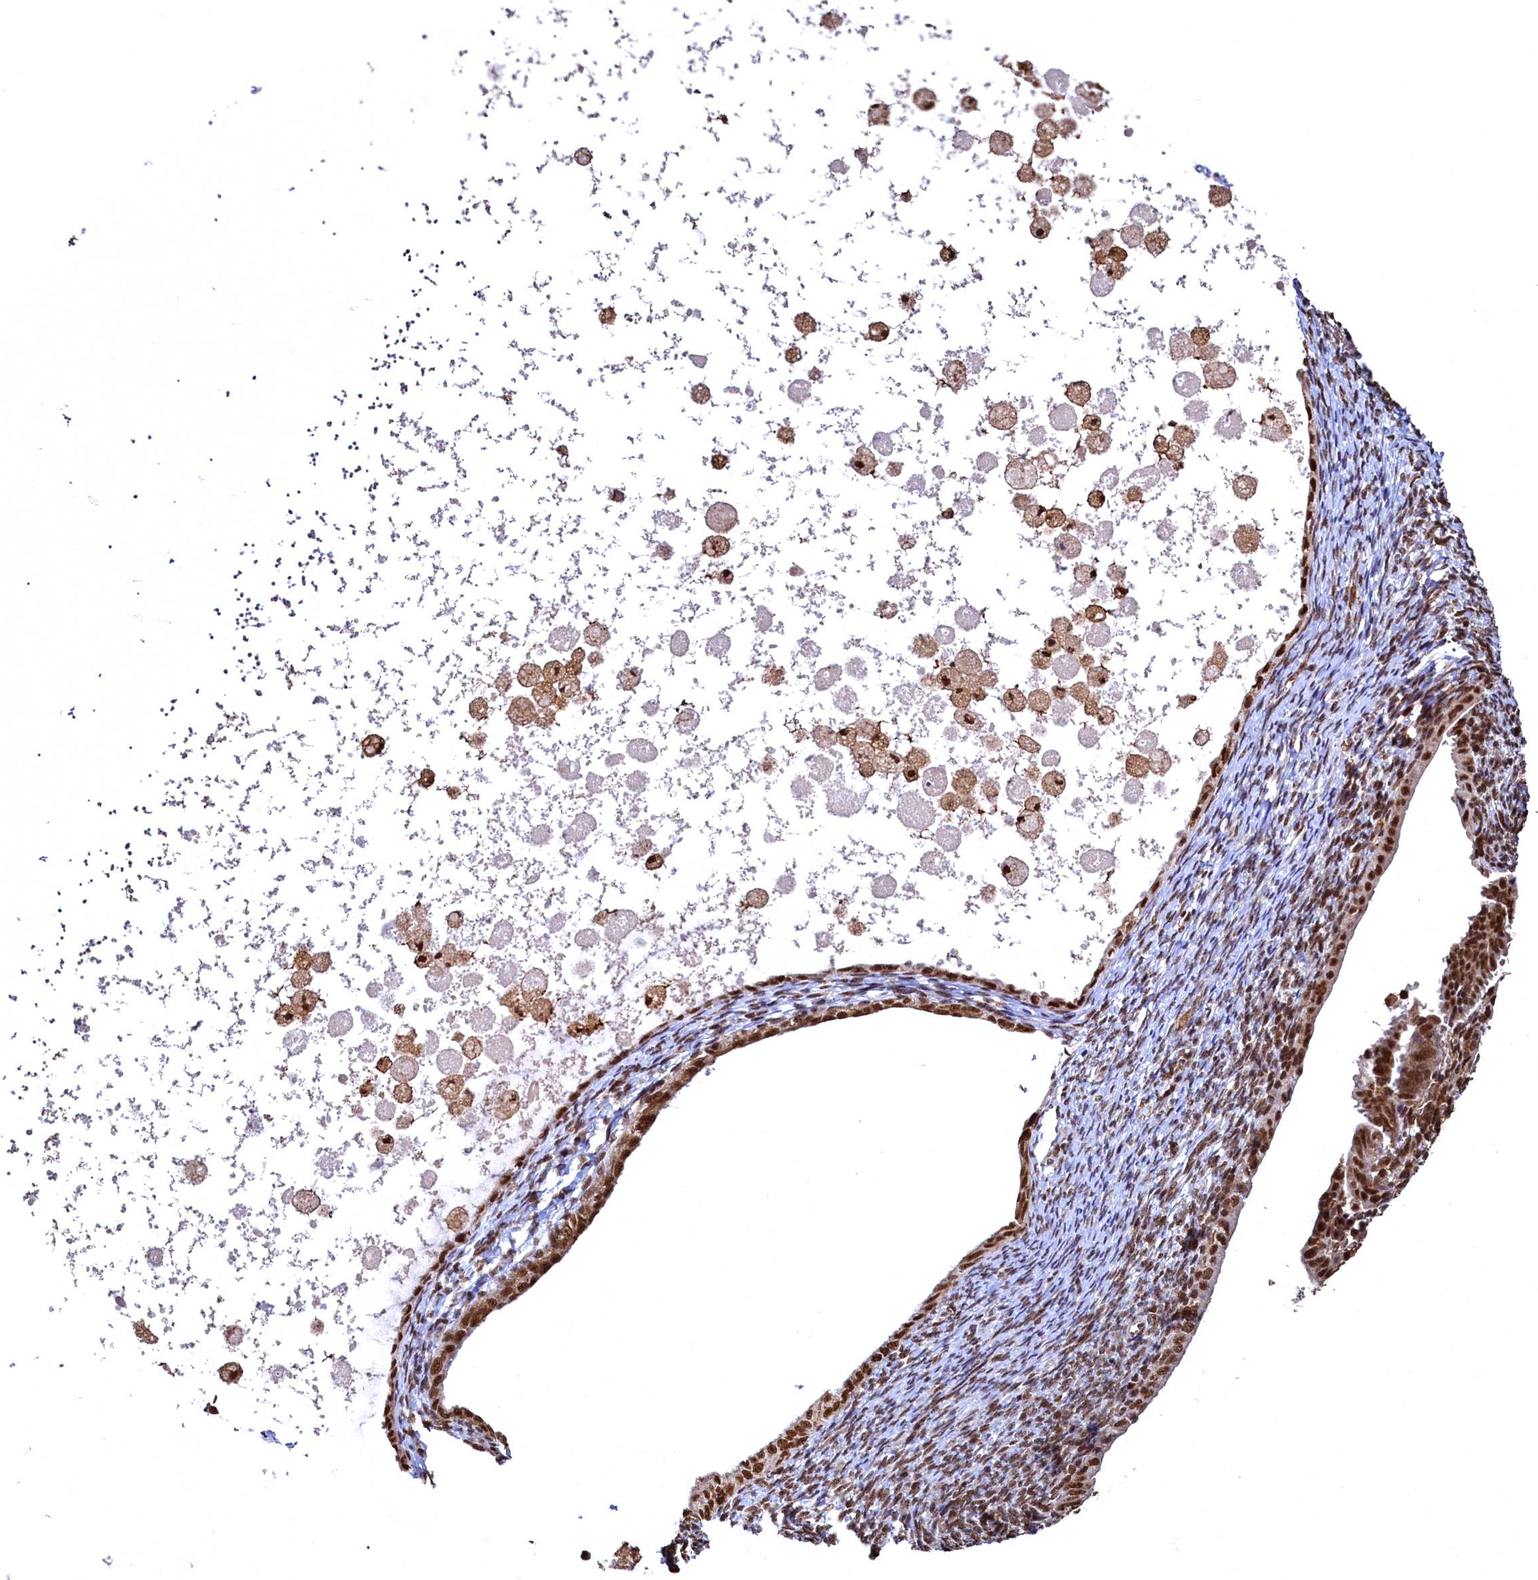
{"staining": {"intensity": "moderate", "quantity": "25%-75%", "location": "nuclear"}, "tissue": "endometrium", "cell_type": "Cells in endometrial stroma", "image_type": "normal", "snomed": [{"axis": "morphology", "description": "Normal tissue, NOS"}, {"axis": "topography", "description": "Endometrium"}], "caption": "The image displays immunohistochemical staining of benign endometrium. There is moderate nuclear staining is present in approximately 25%-75% of cells in endometrial stroma.", "gene": "RSRC2", "patient": {"sex": "female", "age": 72}}